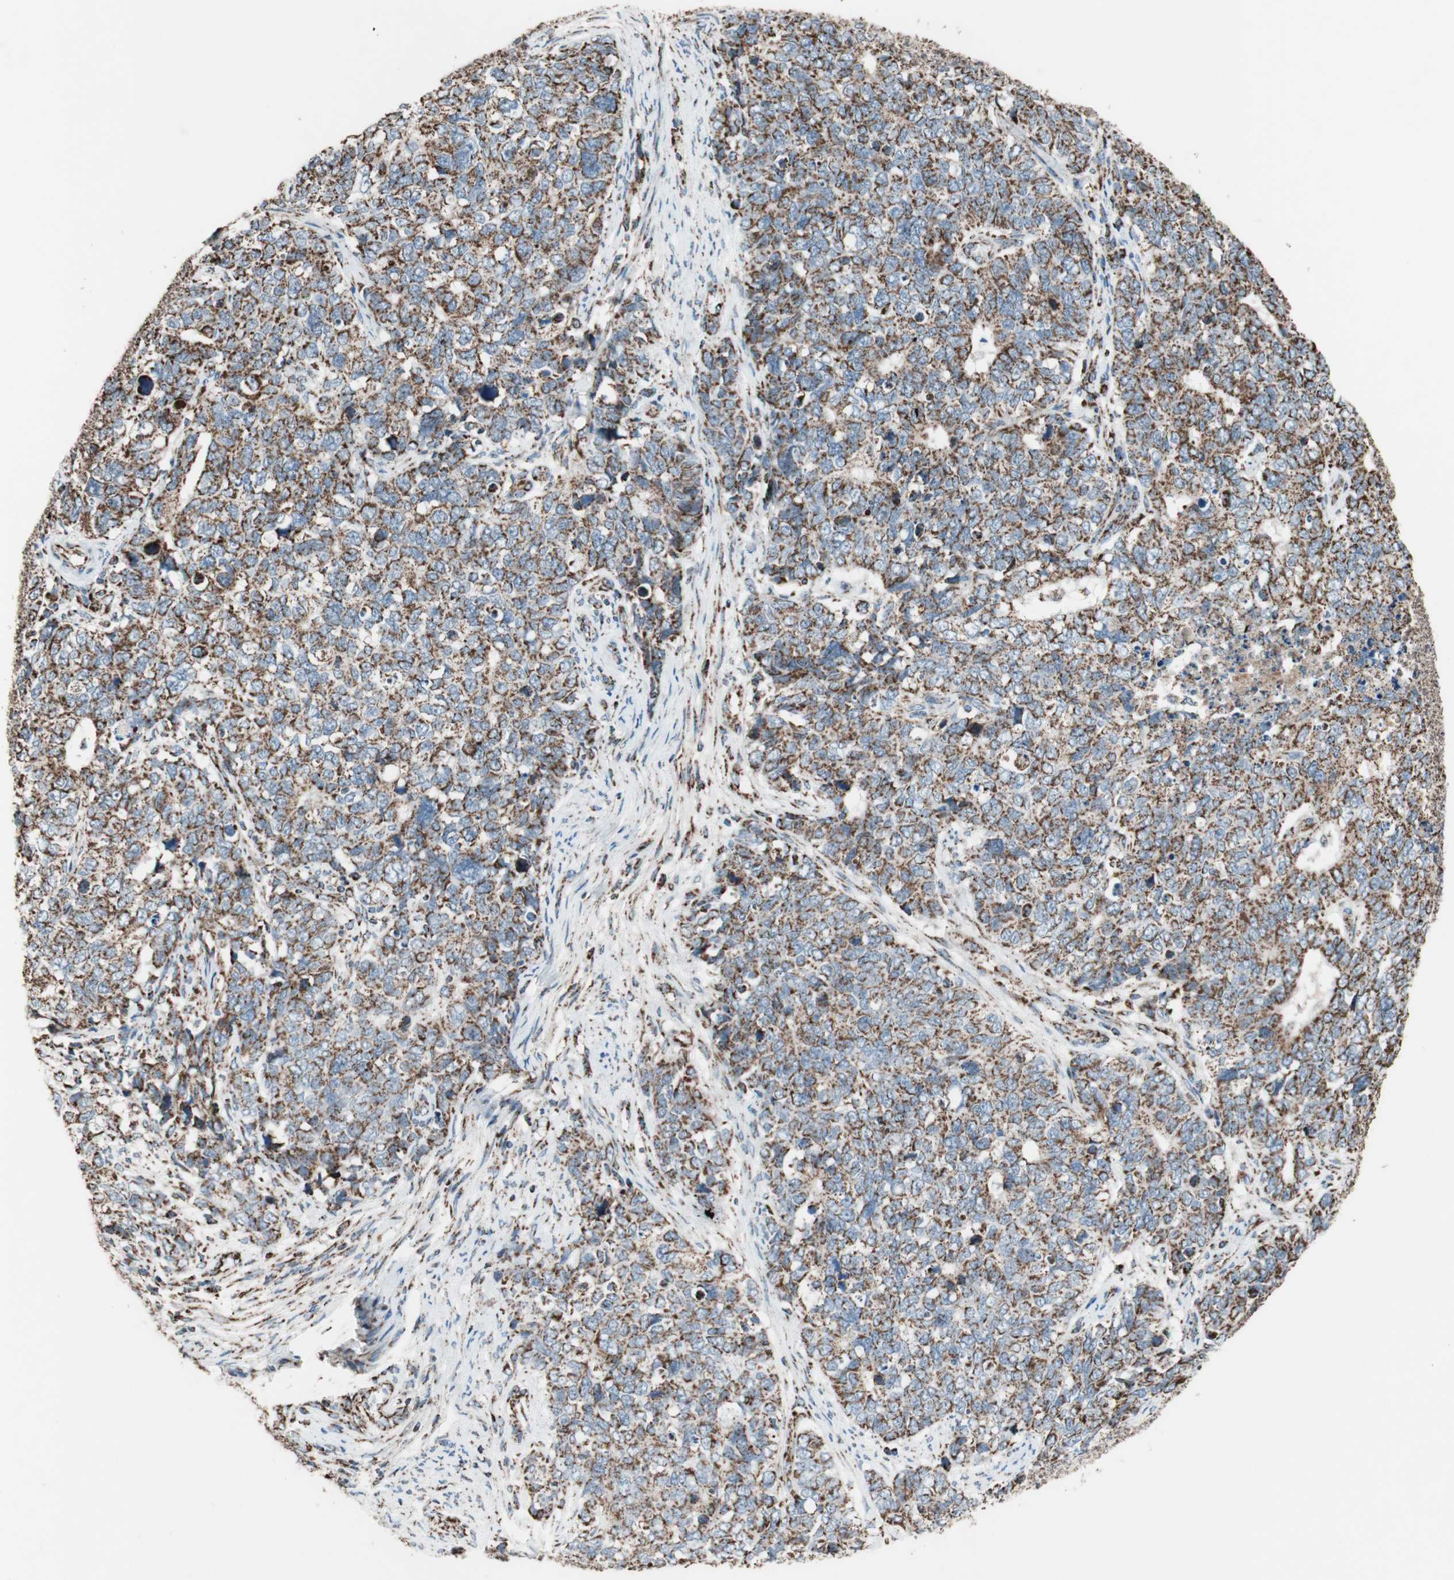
{"staining": {"intensity": "strong", "quantity": ">75%", "location": "cytoplasmic/membranous"}, "tissue": "cervical cancer", "cell_type": "Tumor cells", "image_type": "cancer", "snomed": [{"axis": "morphology", "description": "Squamous cell carcinoma, NOS"}, {"axis": "topography", "description": "Cervix"}], "caption": "This micrograph demonstrates squamous cell carcinoma (cervical) stained with IHC to label a protein in brown. The cytoplasmic/membranous of tumor cells show strong positivity for the protein. Nuclei are counter-stained blue.", "gene": "PCSK4", "patient": {"sex": "female", "age": 63}}